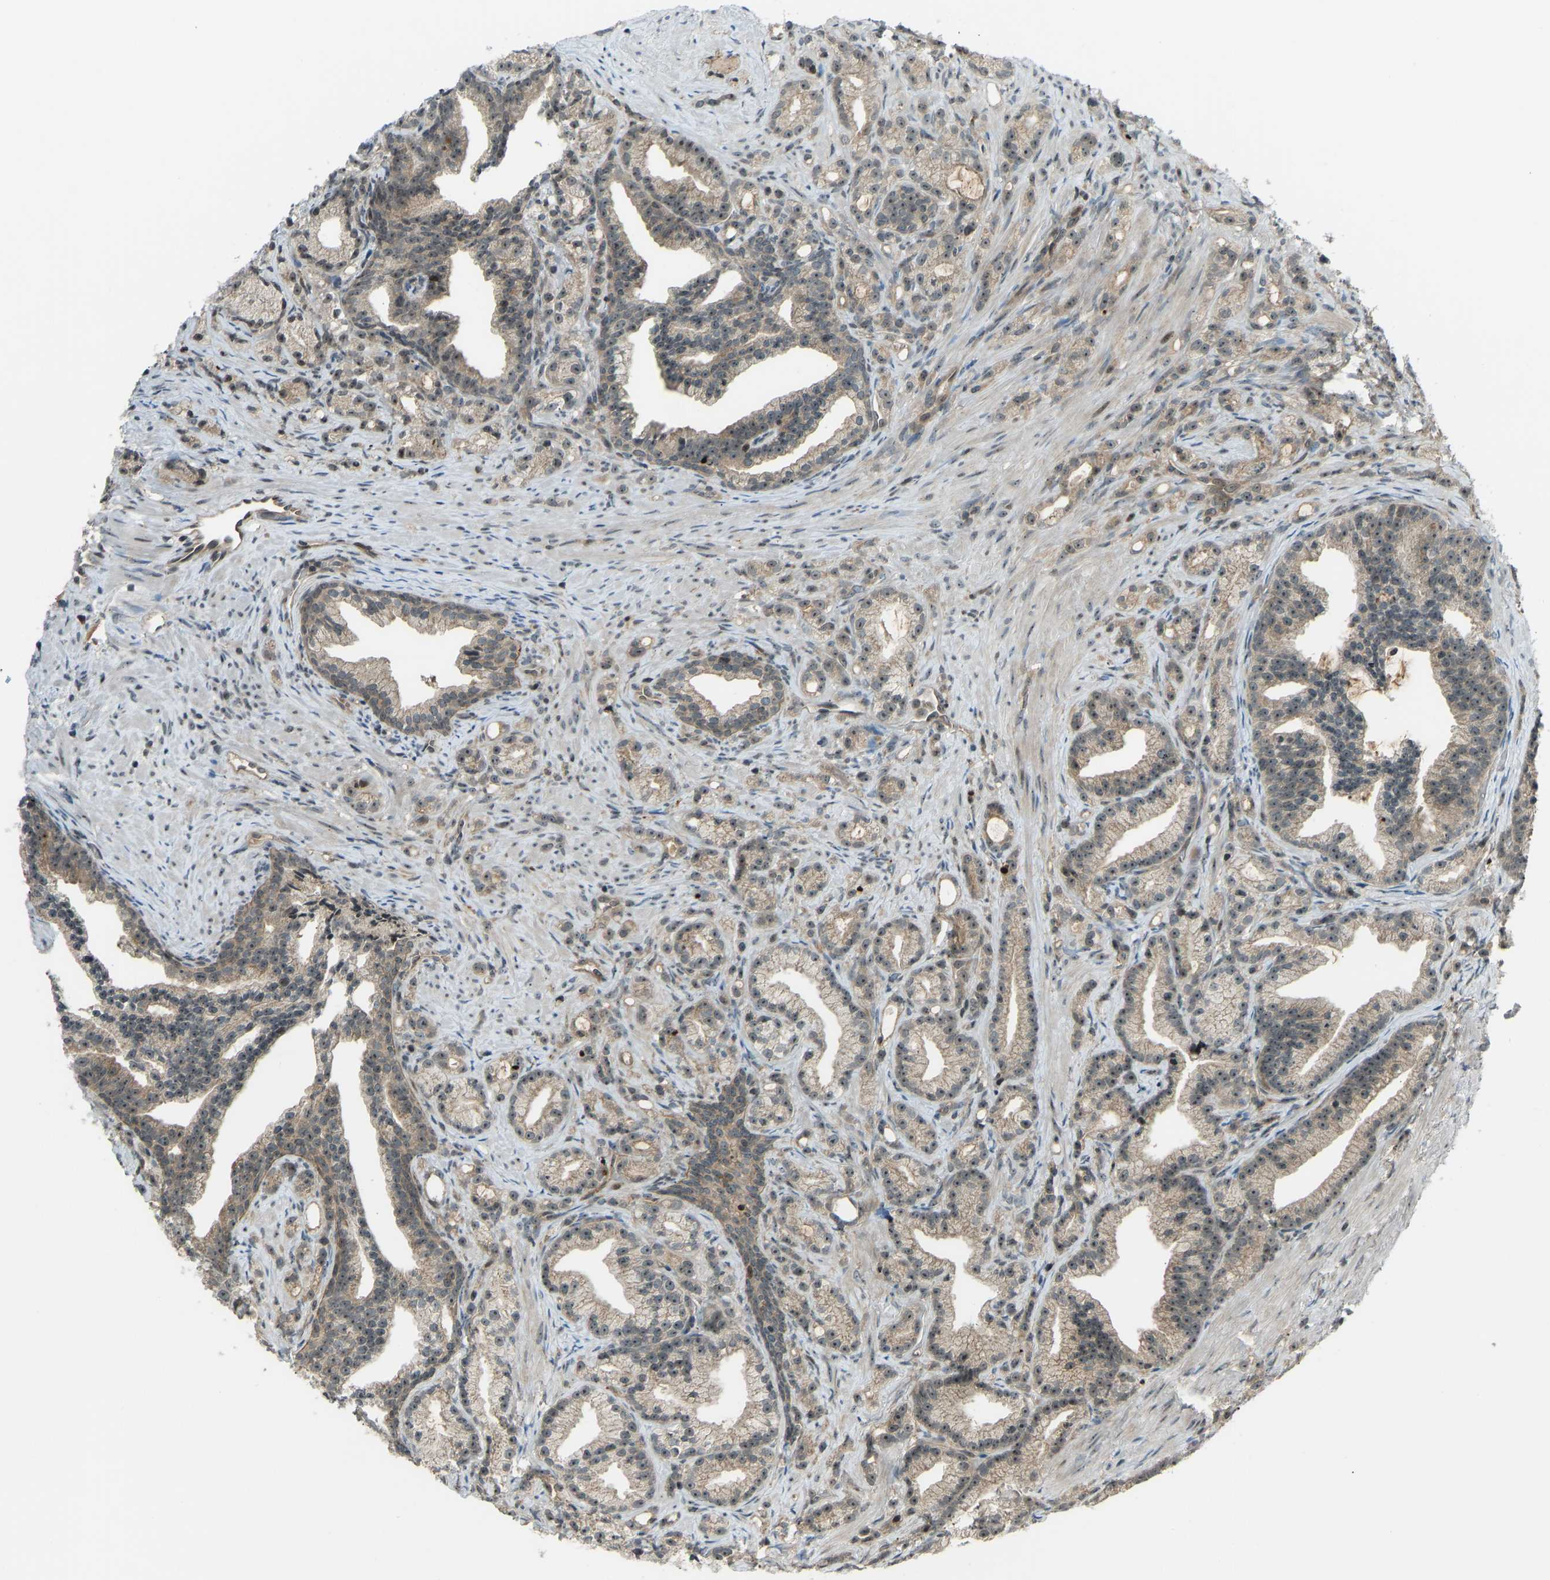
{"staining": {"intensity": "weak", "quantity": ">75%", "location": "cytoplasmic/membranous"}, "tissue": "prostate cancer", "cell_type": "Tumor cells", "image_type": "cancer", "snomed": [{"axis": "morphology", "description": "Adenocarcinoma, Low grade"}, {"axis": "topography", "description": "Prostate"}], "caption": "The immunohistochemical stain highlights weak cytoplasmic/membranous expression in tumor cells of low-grade adenocarcinoma (prostate) tissue. Nuclei are stained in blue.", "gene": "SVOPL", "patient": {"sex": "male", "age": 89}}